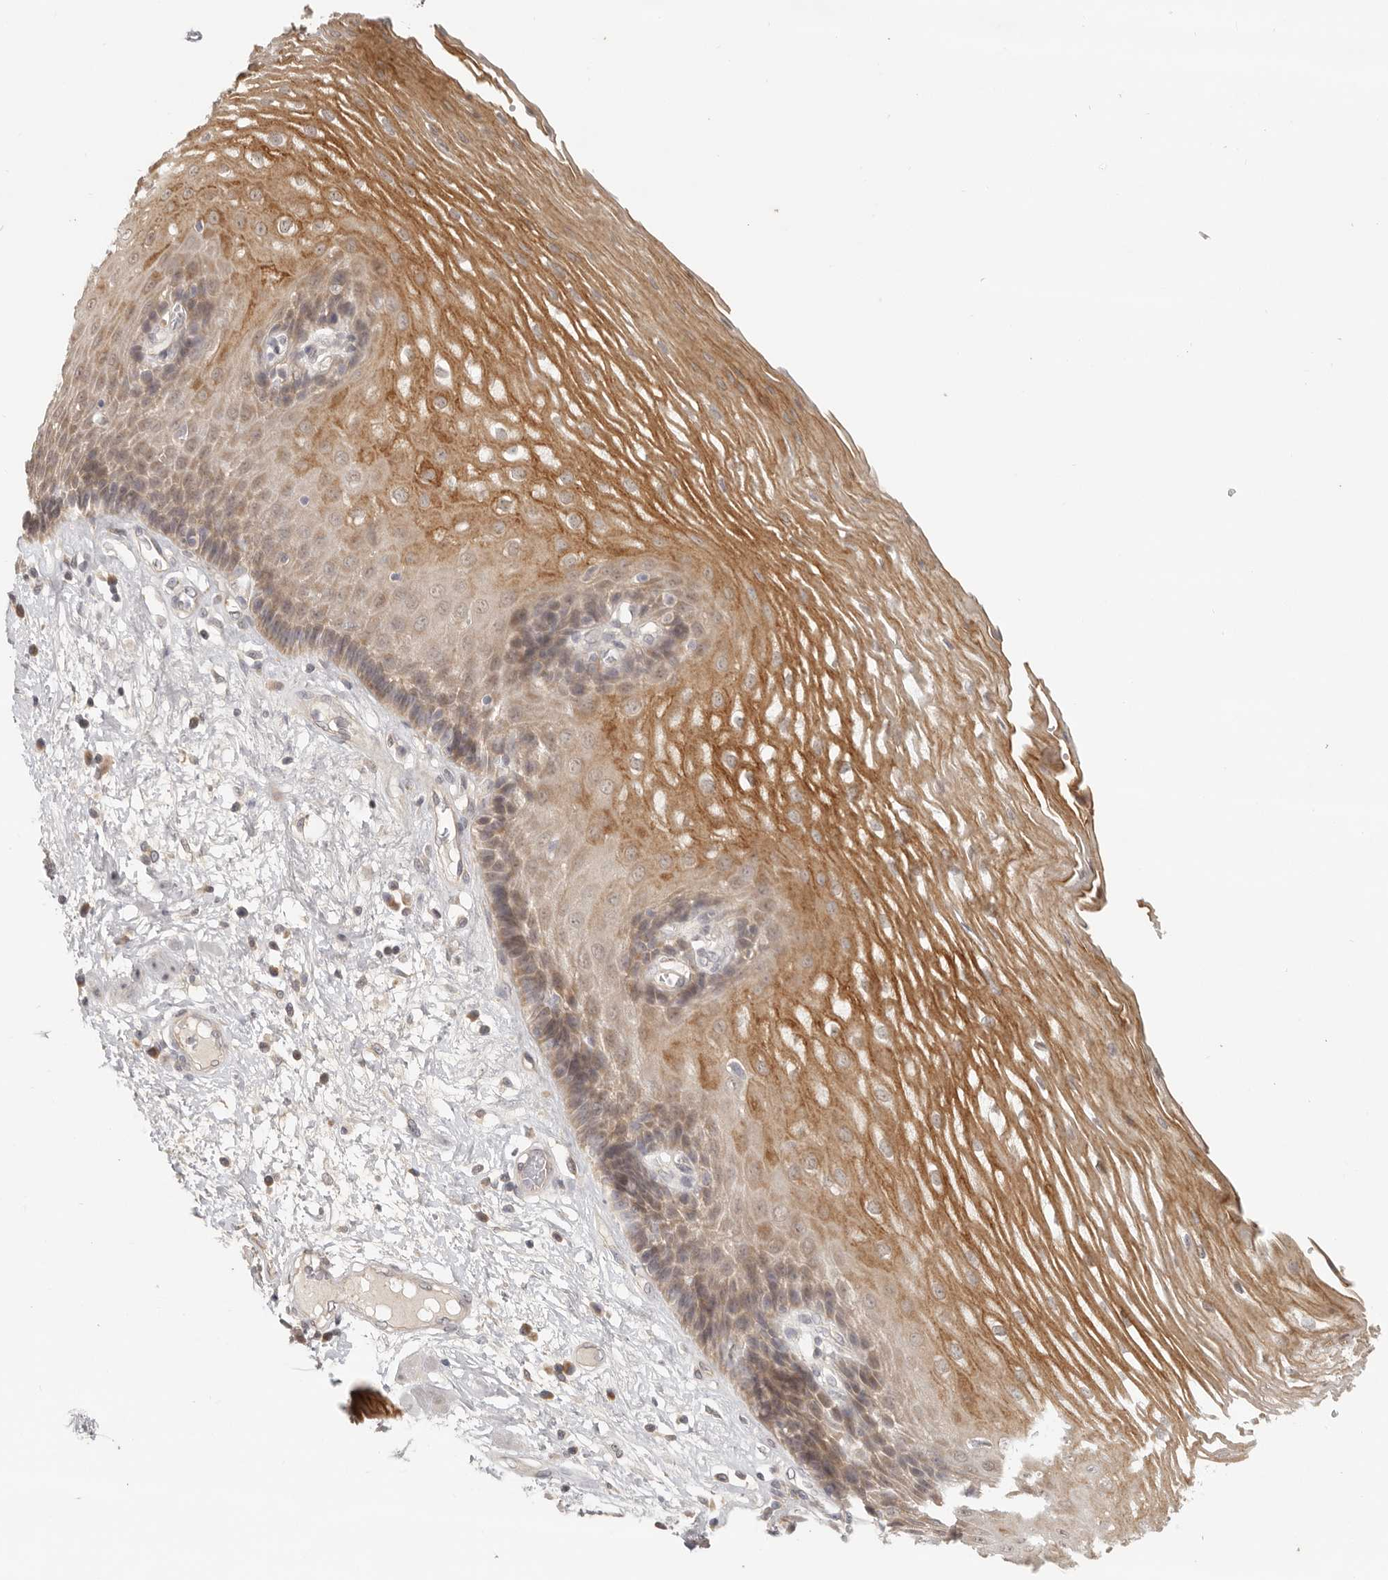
{"staining": {"intensity": "moderate", "quantity": ">75%", "location": "cytoplasmic/membranous,nuclear"}, "tissue": "esophagus", "cell_type": "Squamous epithelial cells", "image_type": "normal", "snomed": [{"axis": "morphology", "description": "Normal tissue, NOS"}, {"axis": "morphology", "description": "Adenocarcinoma, NOS"}, {"axis": "topography", "description": "Esophagus"}], "caption": "Protein expression analysis of normal esophagus demonstrates moderate cytoplasmic/membranous,nuclear staining in approximately >75% of squamous epithelial cells.", "gene": "AHDC1", "patient": {"sex": "male", "age": 62}}